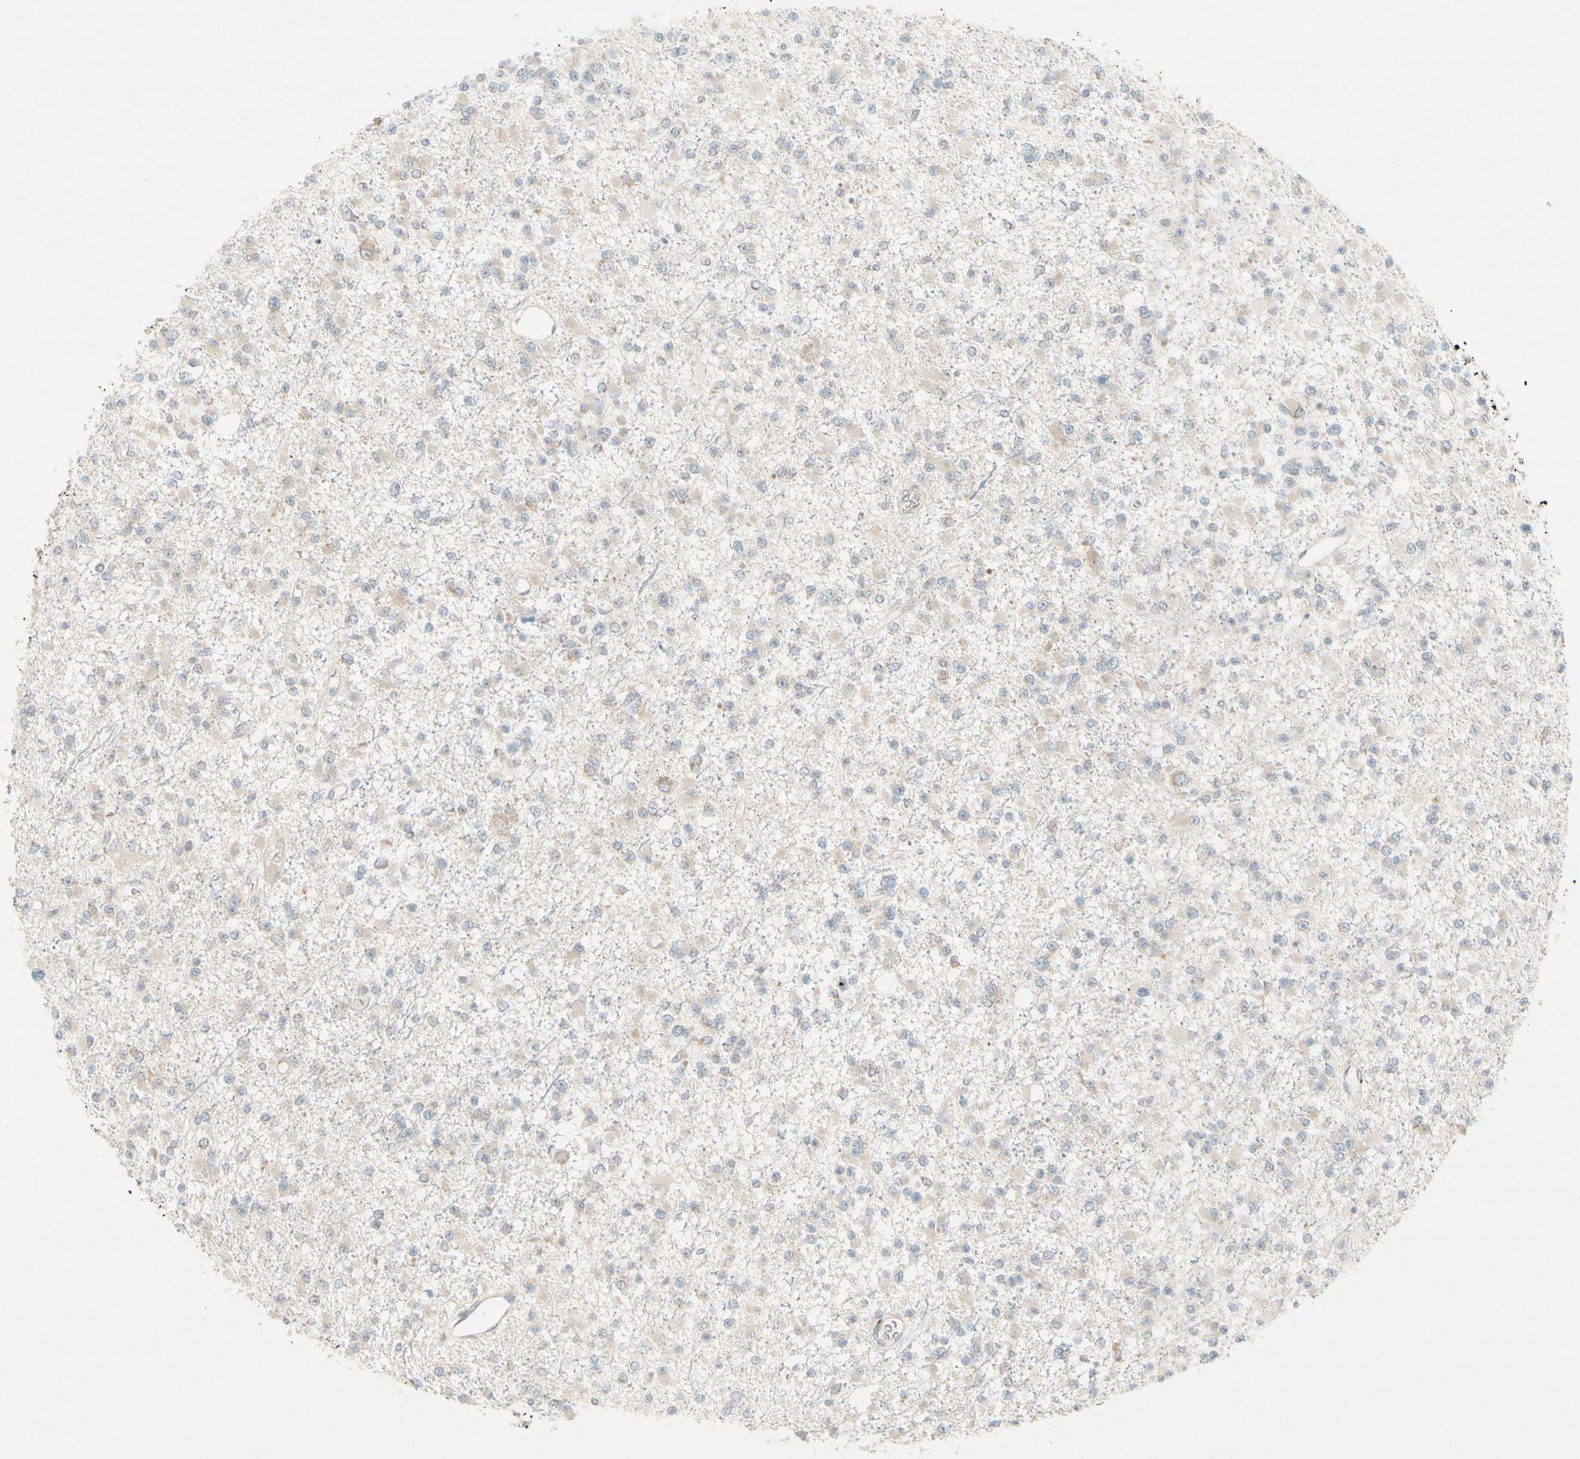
{"staining": {"intensity": "weak", "quantity": "25%-75%", "location": "cytoplasmic/membranous"}, "tissue": "glioma", "cell_type": "Tumor cells", "image_type": "cancer", "snomed": [{"axis": "morphology", "description": "Glioma, malignant, Low grade"}, {"axis": "topography", "description": "Brain"}], "caption": "There is low levels of weak cytoplasmic/membranous positivity in tumor cells of malignant glioma (low-grade), as demonstrated by immunohistochemical staining (brown color).", "gene": "ETF1", "patient": {"sex": "female", "age": 22}}